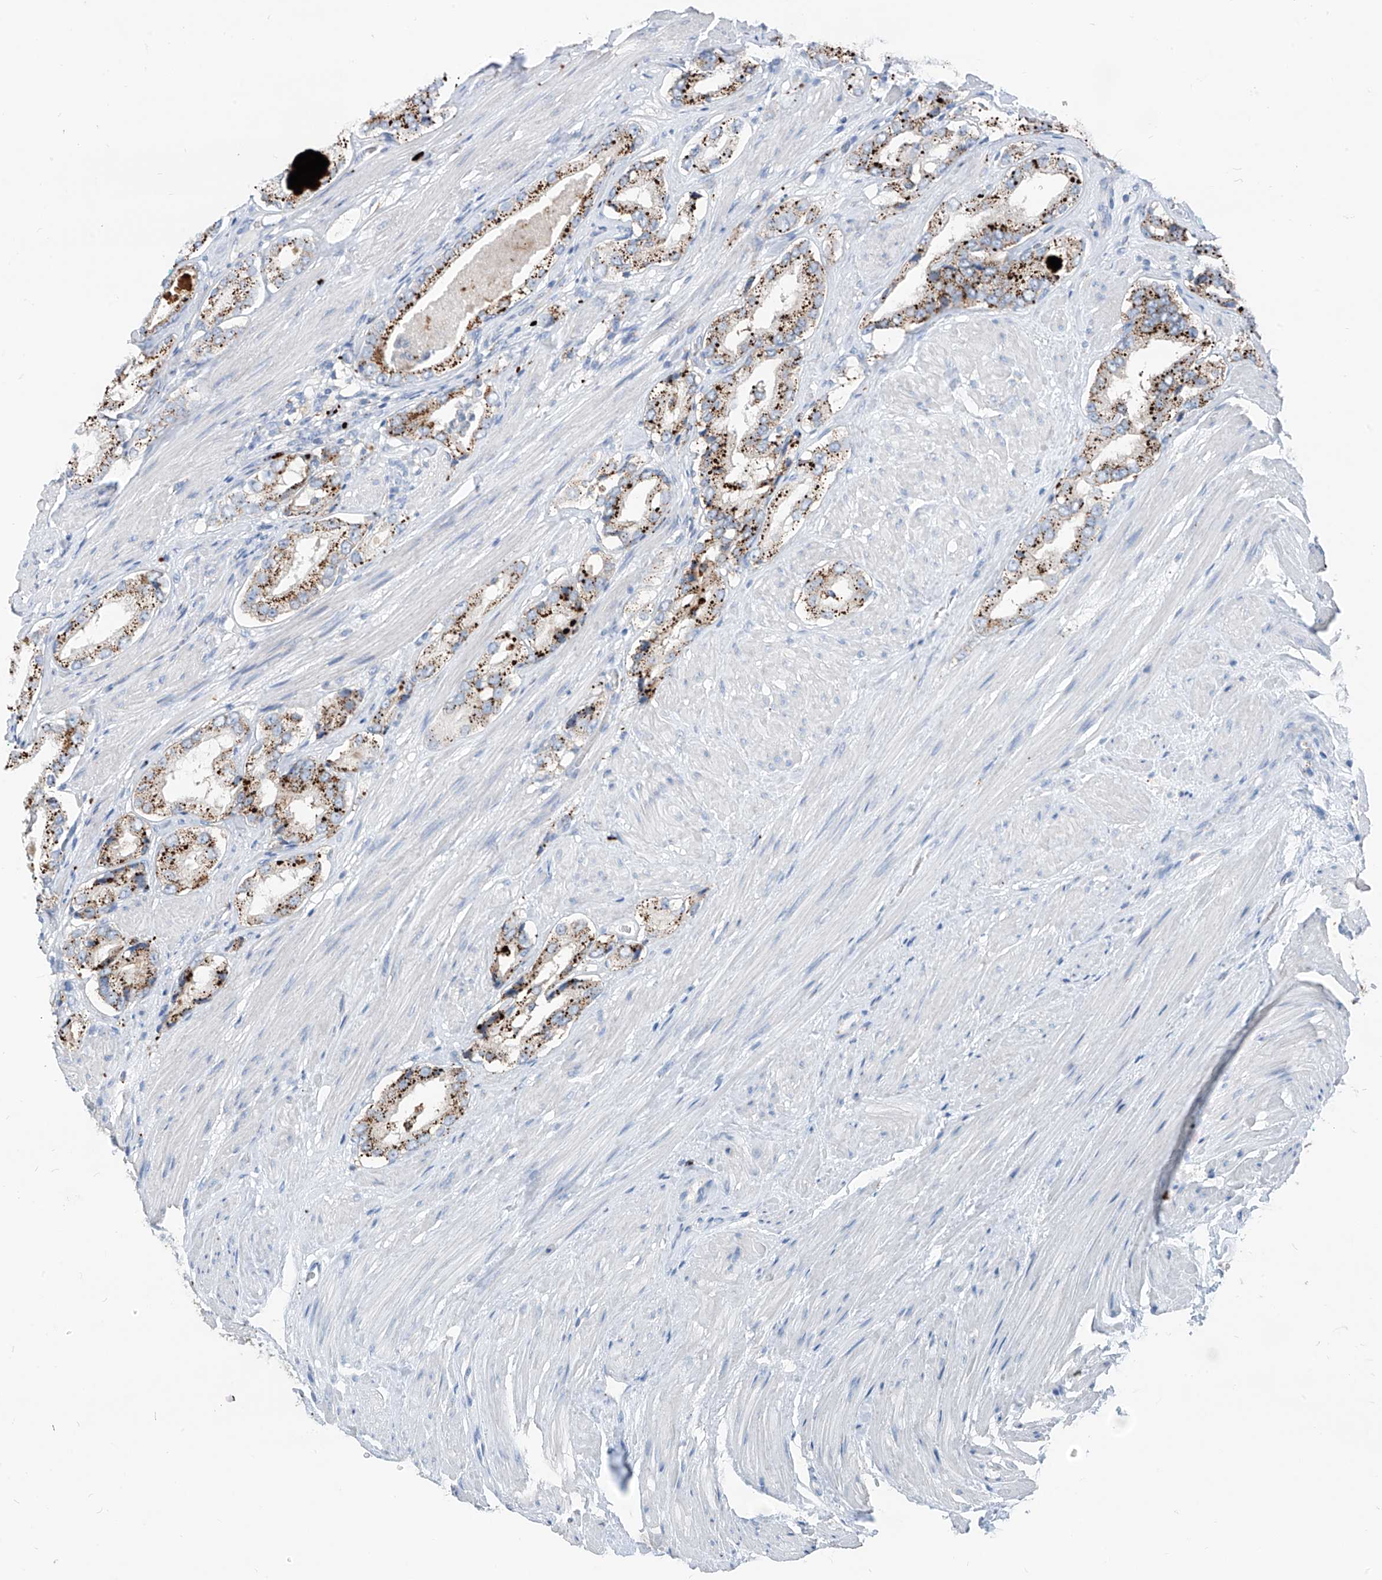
{"staining": {"intensity": "strong", "quantity": ">75%", "location": "cytoplasmic/membranous"}, "tissue": "prostate cancer", "cell_type": "Tumor cells", "image_type": "cancer", "snomed": [{"axis": "morphology", "description": "Adenocarcinoma, Low grade"}, {"axis": "topography", "description": "Prostate"}], "caption": "Prostate low-grade adenocarcinoma stained with a brown dye demonstrates strong cytoplasmic/membranous positive staining in approximately >75% of tumor cells.", "gene": "GPR137C", "patient": {"sex": "male", "age": 54}}